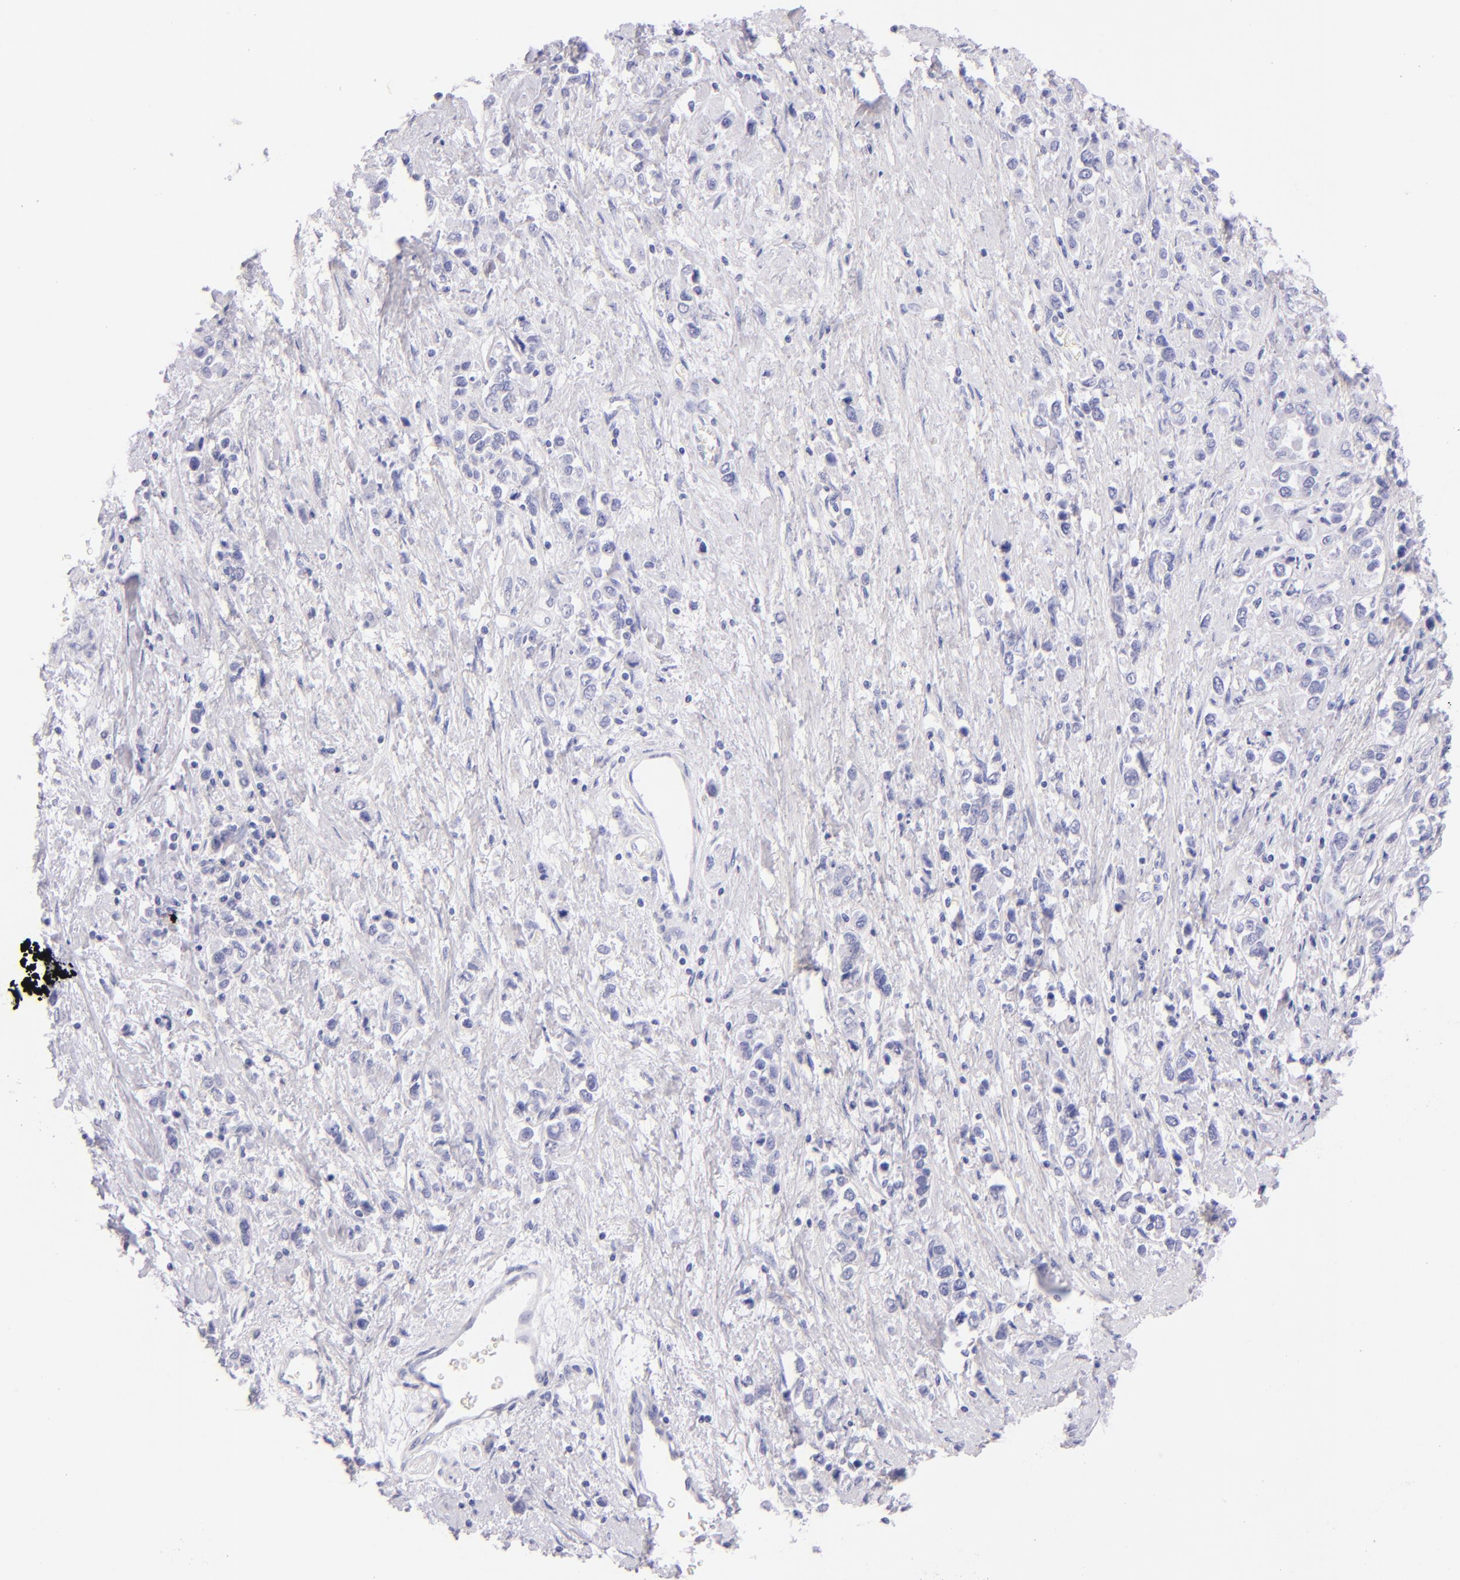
{"staining": {"intensity": "negative", "quantity": "none", "location": "none"}, "tissue": "stomach cancer", "cell_type": "Tumor cells", "image_type": "cancer", "snomed": [{"axis": "morphology", "description": "Adenocarcinoma, NOS"}, {"axis": "topography", "description": "Stomach, upper"}], "caption": "Adenocarcinoma (stomach) was stained to show a protein in brown. There is no significant positivity in tumor cells. (Stains: DAB (3,3'-diaminobenzidine) IHC with hematoxylin counter stain, Microscopy: brightfield microscopy at high magnification).", "gene": "SDC1", "patient": {"sex": "male", "age": 76}}